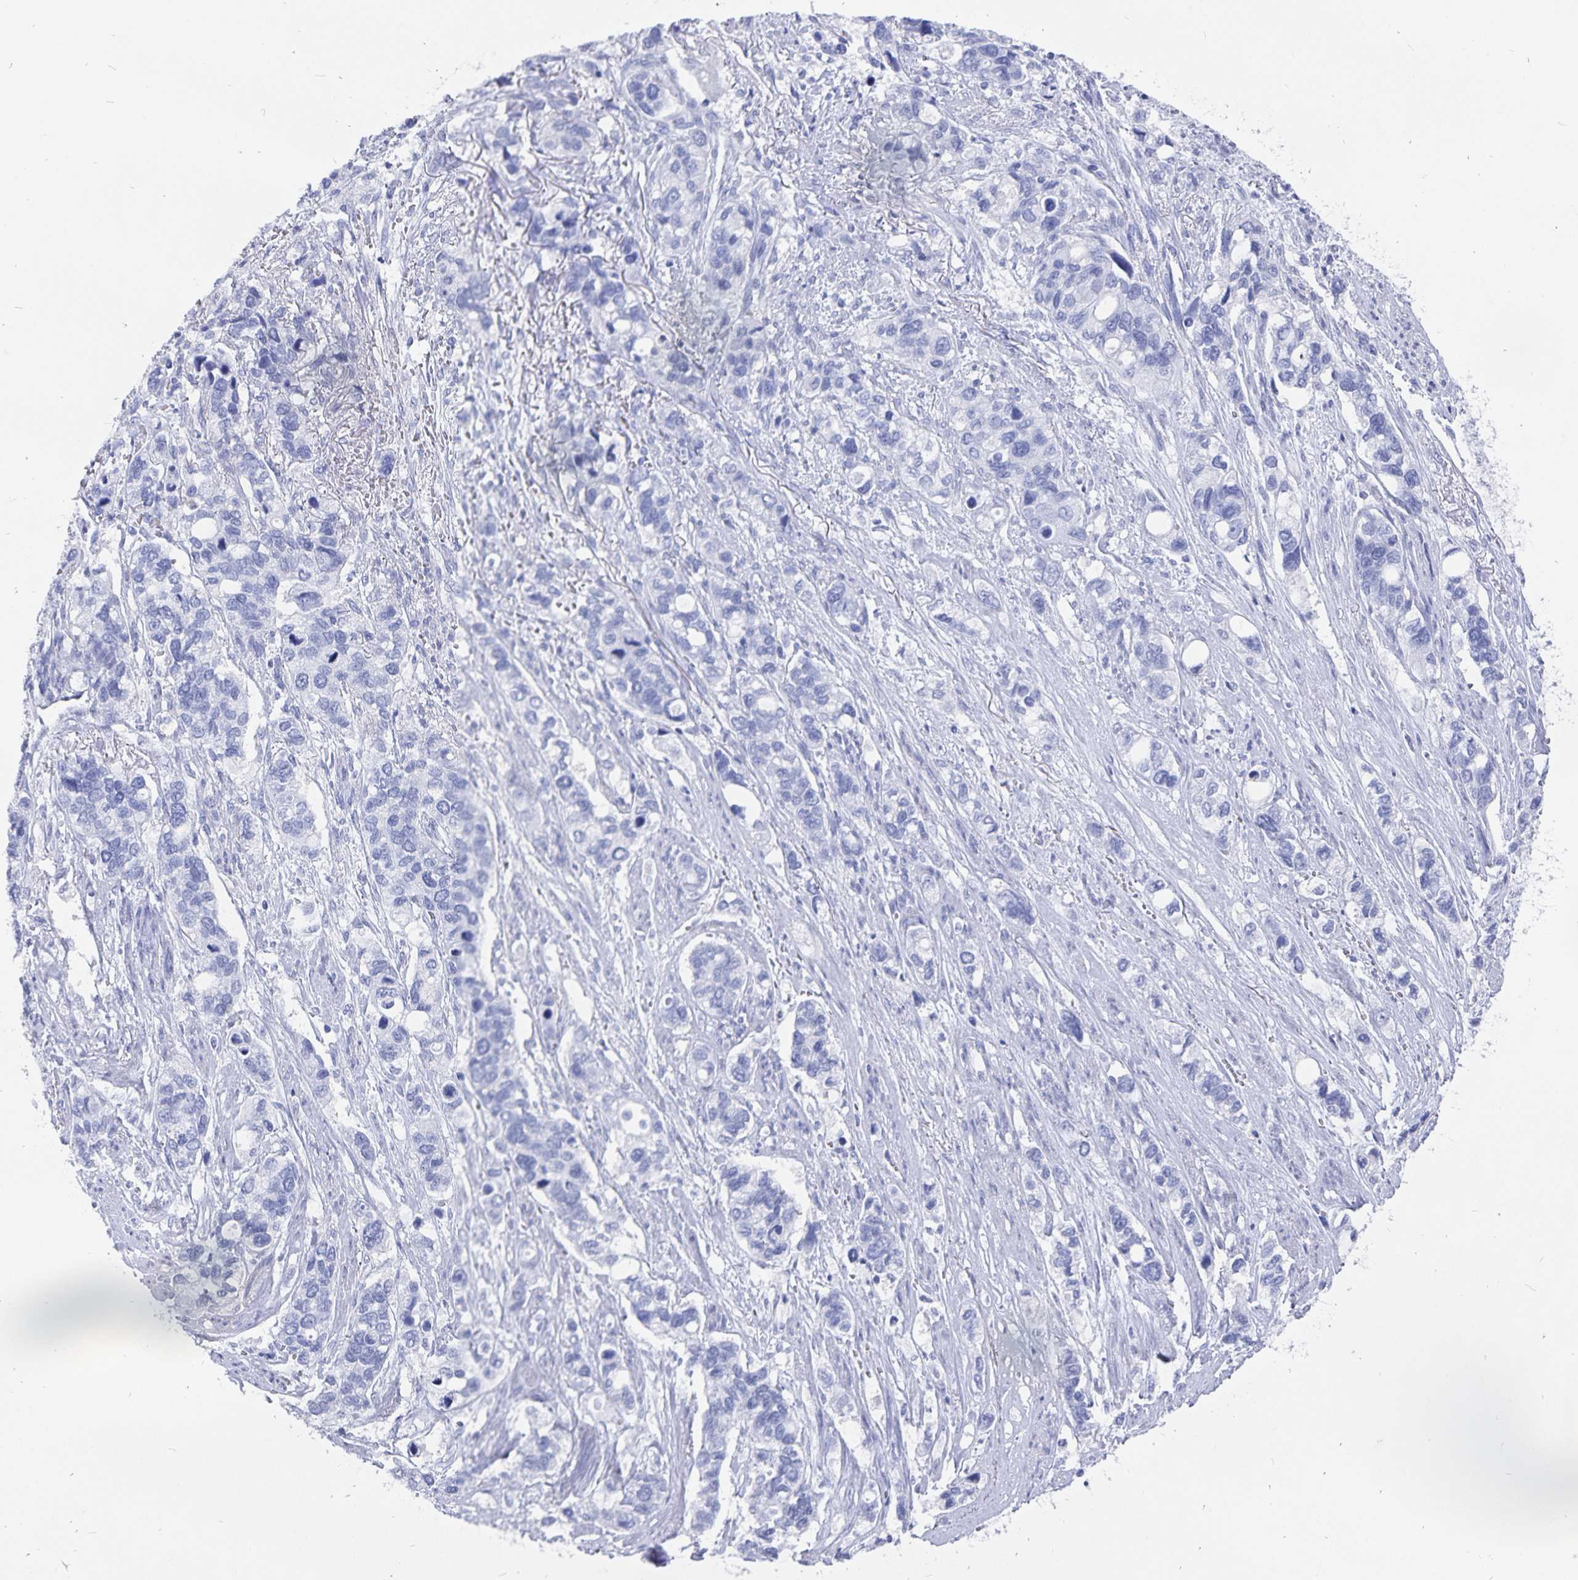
{"staining": {"intensity": "negative", "quantity": "none", "location": "none"}, "tissue": "stomach cancer", "cell_type": "Tumor cells", "image_type": "cancer", "snomed": [{"axis": "morphology", "description": "Adenocarcinoma, NOS"}, {"axis": "topography", "description": "Stomach, upper"}], "caption": "Immunohistochemical staining of human stomach adenocarcinoma demonstrates no significant positivity in tumor cells.", "gene": "ADH1A", "patient": {"sex": "female", "age": 81}}